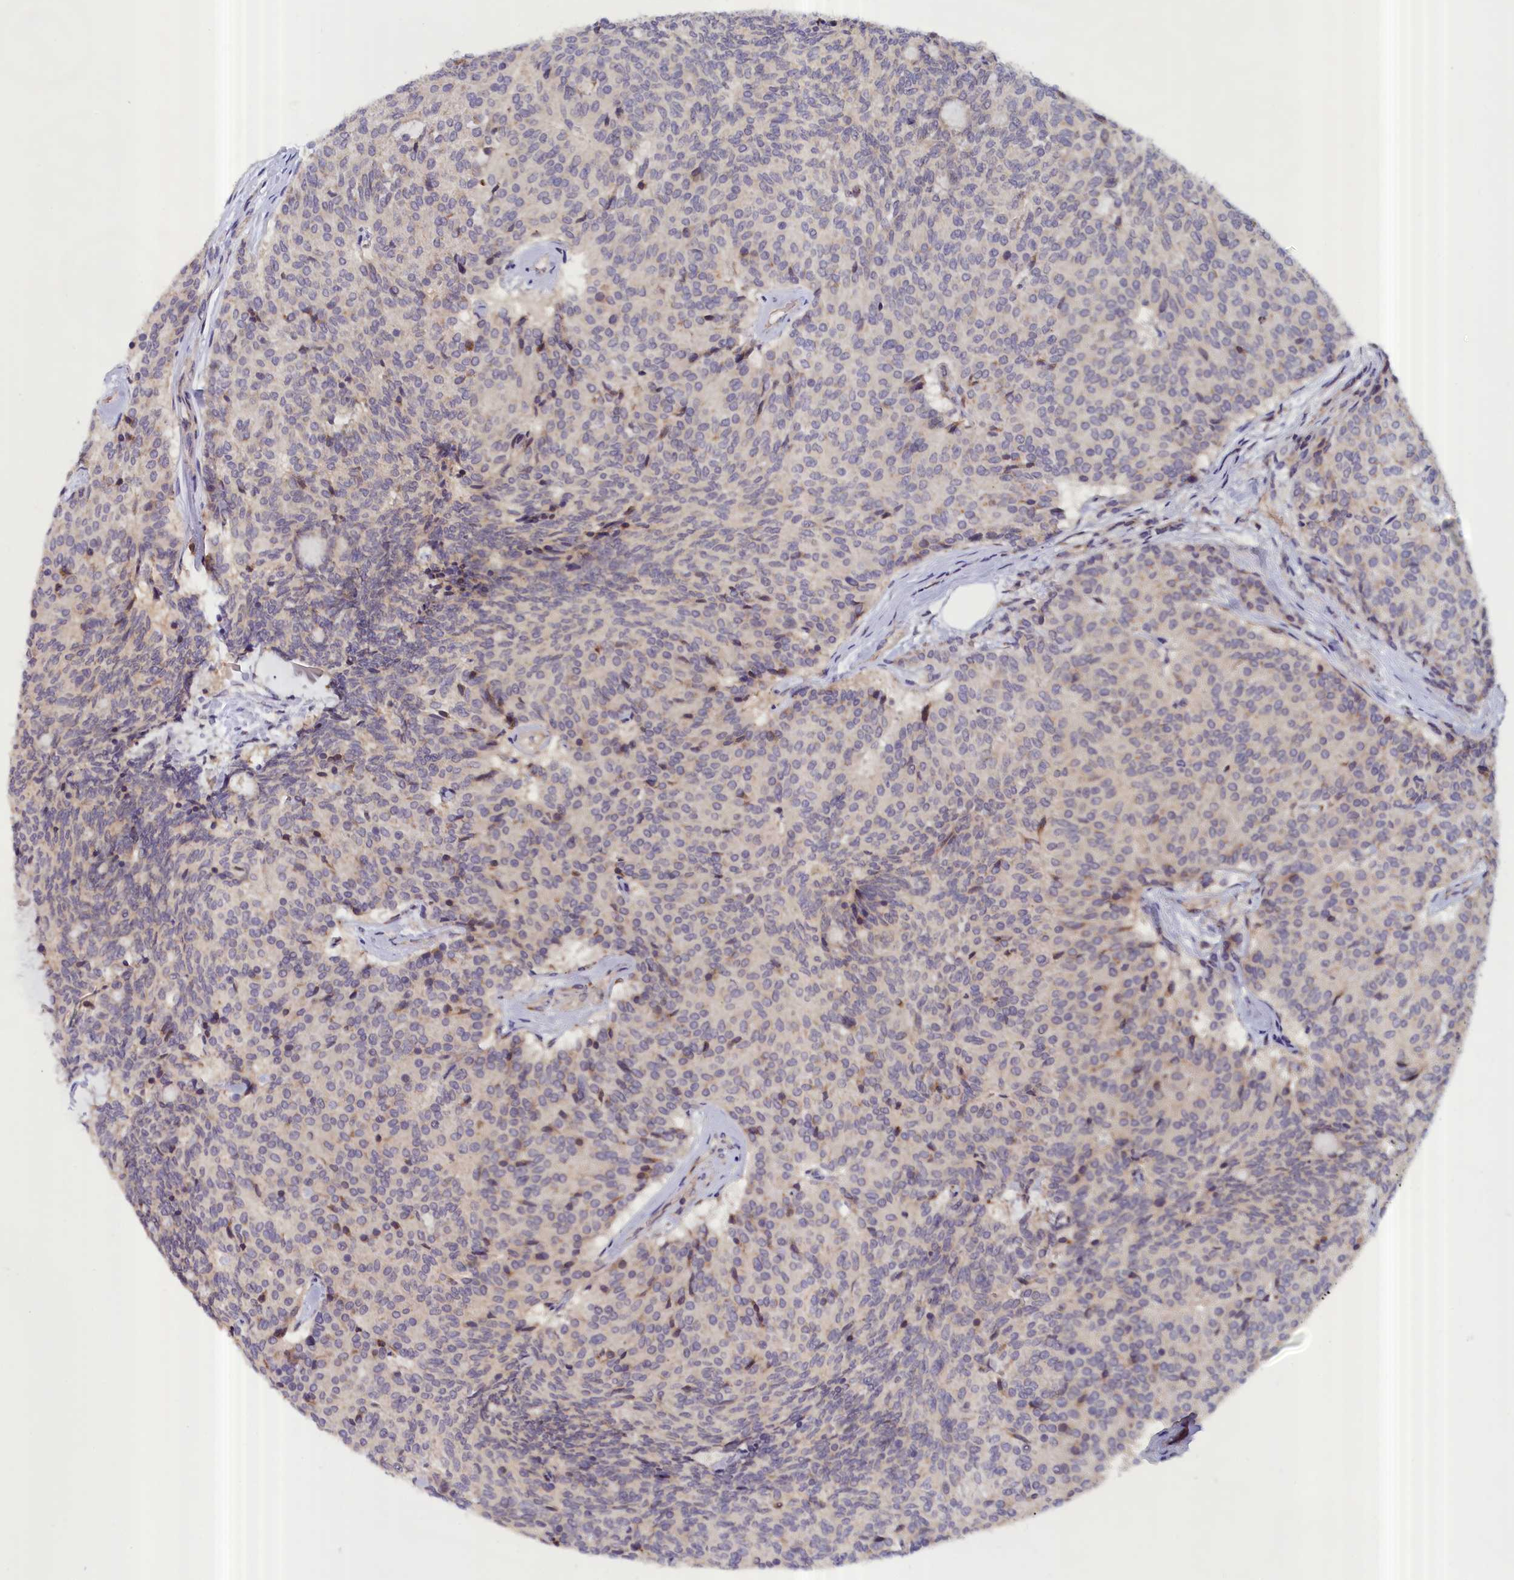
{"staining": {"intensity": "negative", "quantity": "none", "location": "none"}, "tissue": "carcinoid", "cell_type": "Tumor cells", "image_type": "cancer", "snomed": [{"axis": "morphology", "description": "Carcinoid, malignant, NOS"}, {"axis": "topography", "description": "Pancreas"}], "caption": "A high-resolution micrograph shows IHC staining of carcinoid, which reveals no significant positivity in tumor cells.", "gene": "IGFALS", "patient": {"sex": "female", "age": 54}}